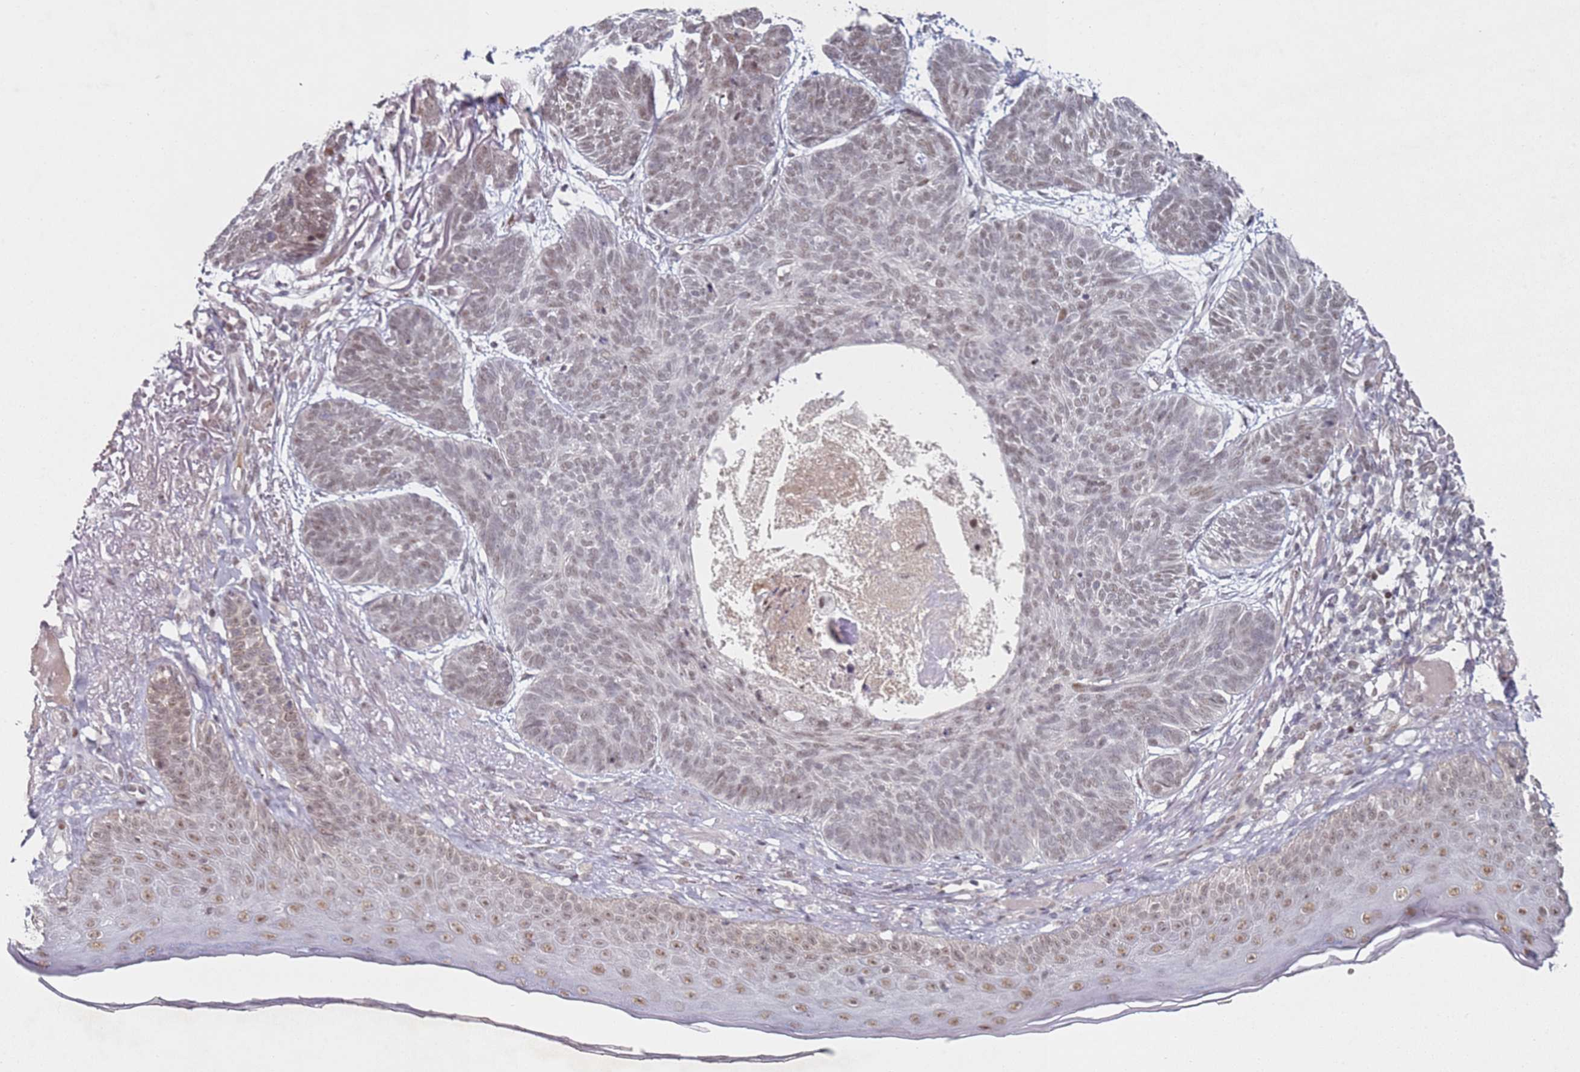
{"staining": {"intensity": "weak", "quantity": ">75%", "location": "nuclear"}, "tissue": "skin cancer", "cell_type": "Tumor cells", "image_type": "cancer", "snomed": [{"axis": "morphology", "description": "Normal tissue, NOS"}, {"axis": "morphology", "description": "Basal cell carcinoma"}, {"axis": "topography", "description": "Skin"}], "caption": "Basal cell carcinoma (skin) stained with a brown dye displays weak nuclear positive staining in about >75% of tumor cells.", "gene": "ATF6B", "patient": {"sex": "male", "age": 66}}